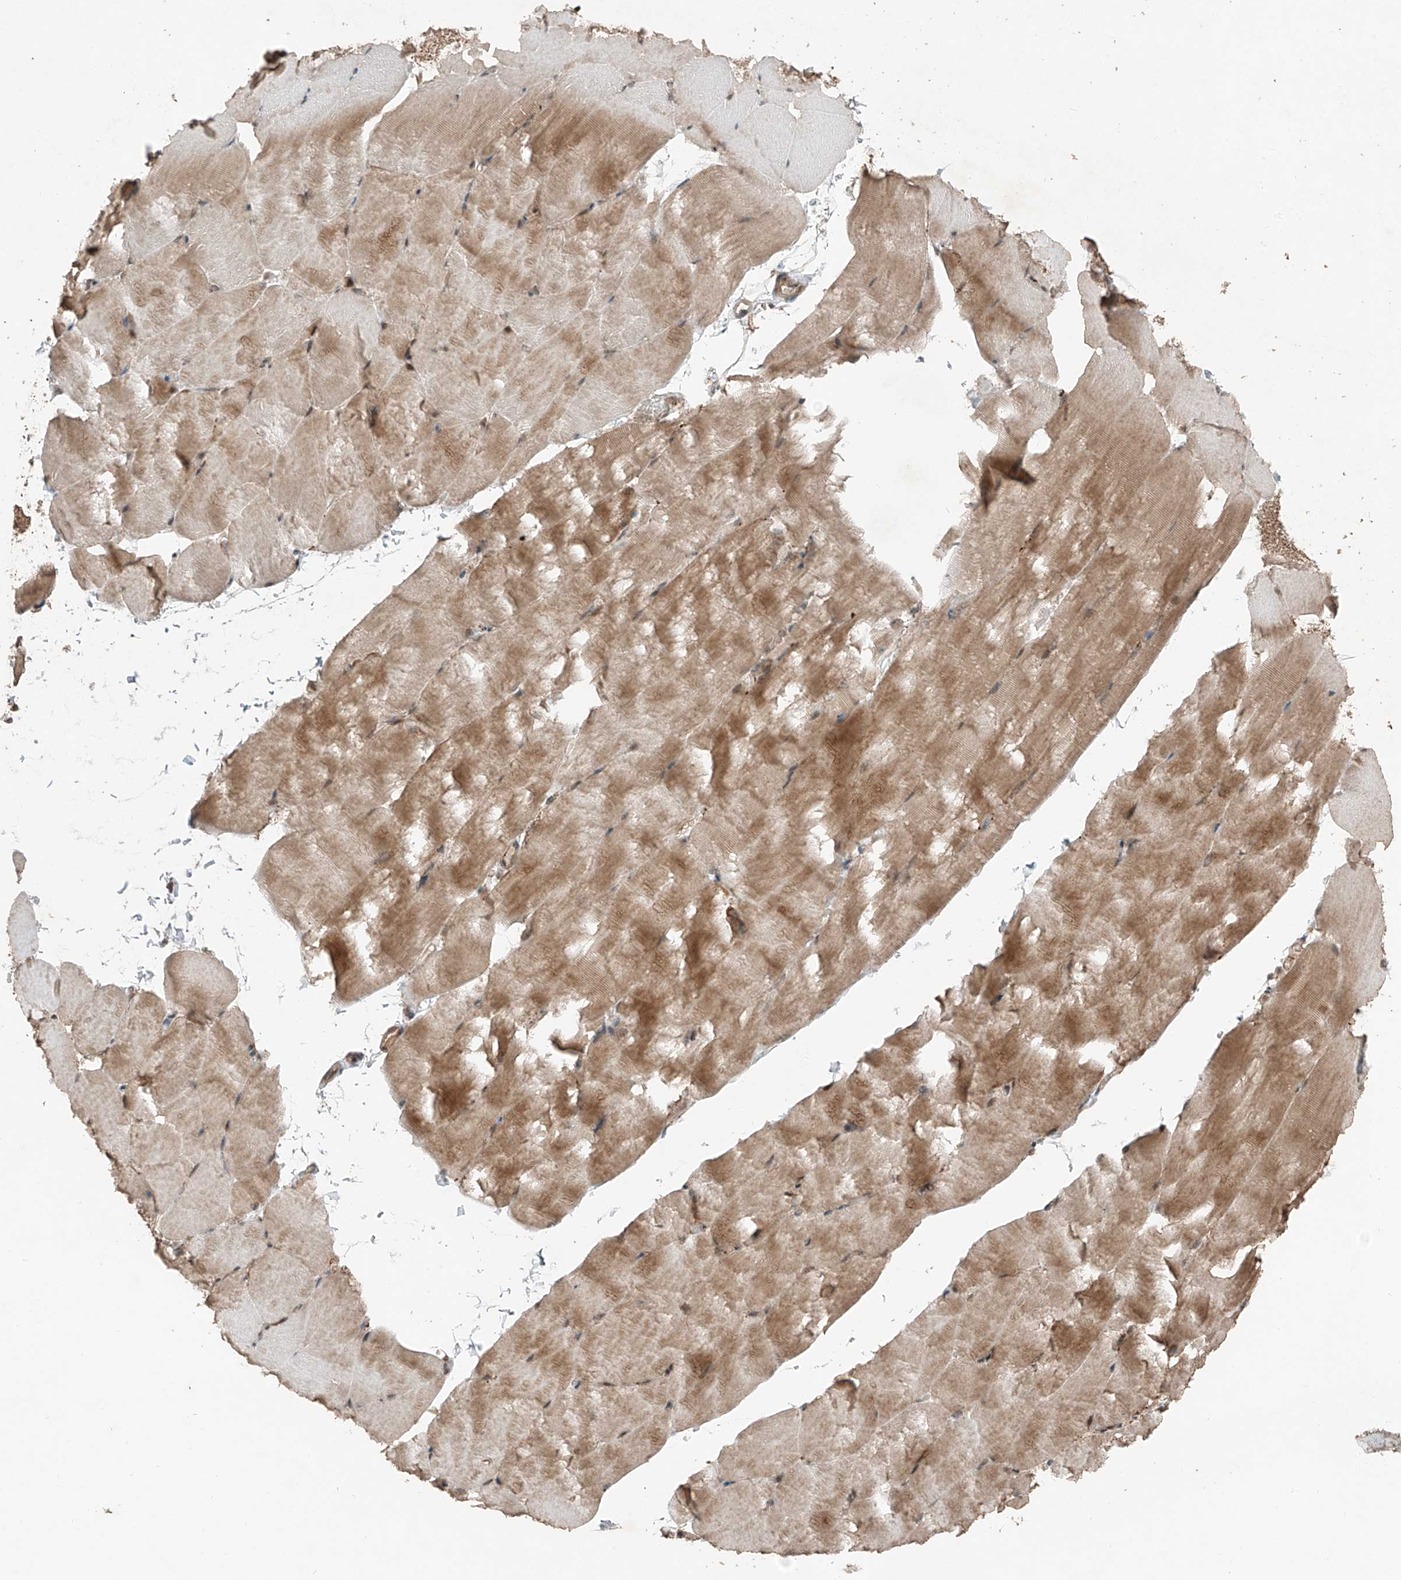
{"staining": {"intensity": "moderate", "quantity": "25%-75%", "location": "cytoplasmic/membranous"}, "tissue": "skeletal muscle", "cell_type": "Myocytes", "image_type": "normal", "snomed": [{"axis": "morphology", "description": "Normal tissue, NOS"}, {"axis": "topography", "description": "Skeletal muscle"}, {"axis": "topography", "description": "Parathyroid gland"}], "caption": "A brown stain highlights moderate cytoplasmic/membranous staining of a protein in myocytes of benign skeletal muscle.", "gene": "ZNF620", "patient": {"sex": "female", "age": 37}}